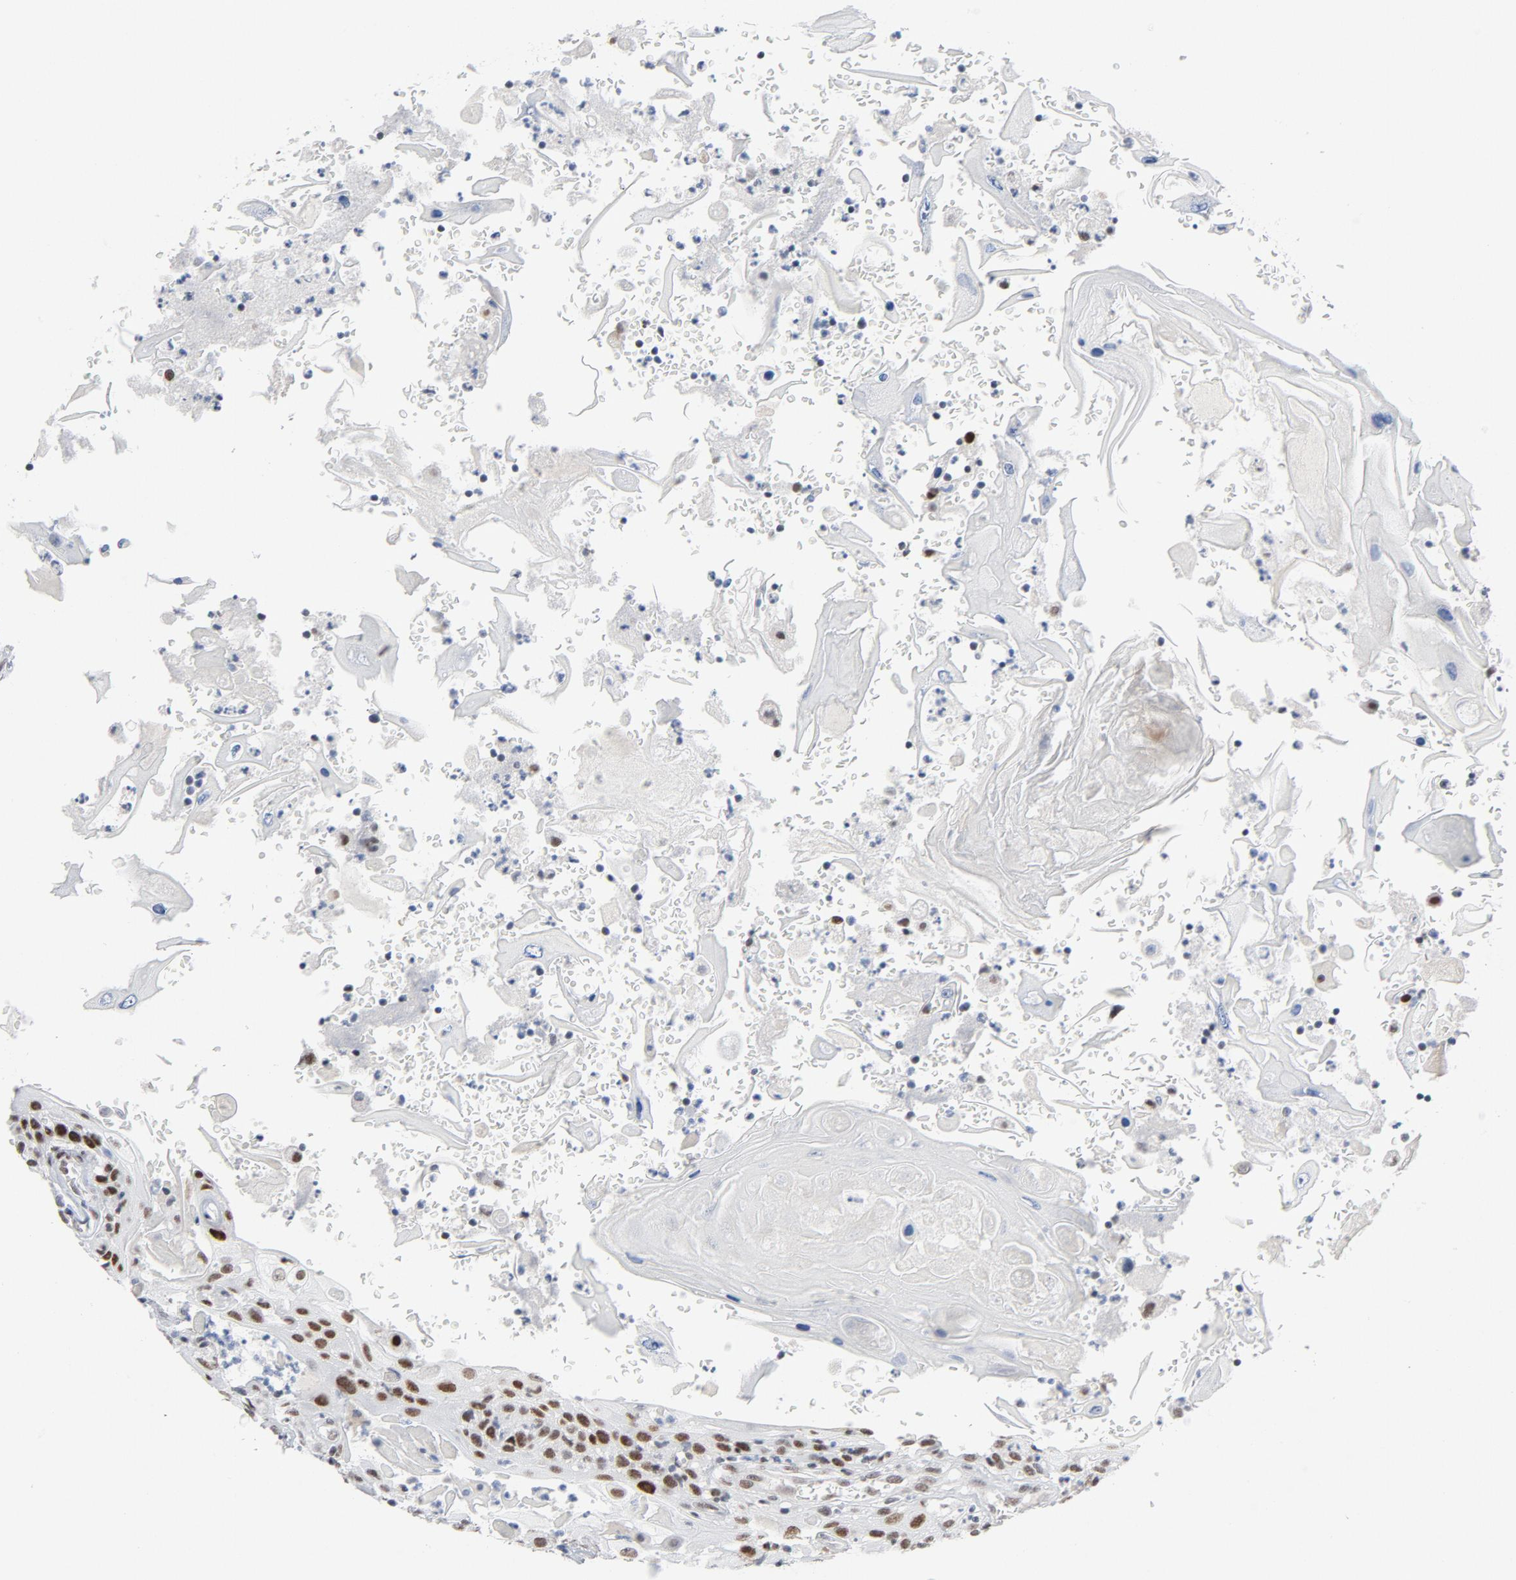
{"staining": {"intensity": "moderate", "quantity": "25%-75%", "location": "nuclear"}, "tissue": "head and neck cancer", "cell_type": "Tumor cells", "image_type": "cancer", "snomed": [{"axis": "morphology", "description": "Squamous cell carcinoma, NOS"}, {"axis": "topography", "description": "Oral tissue"}, {"axis": "topography", "description": "Head-Neck"}], "caption": "Protein staining of head and neck cancer (squamous cell carcinoma) tissue displays moderate nuclear expression in about 25%-75% of tumor cells.", "gene": "HSF1", "patient": {"sex": "female", "age": 76}}